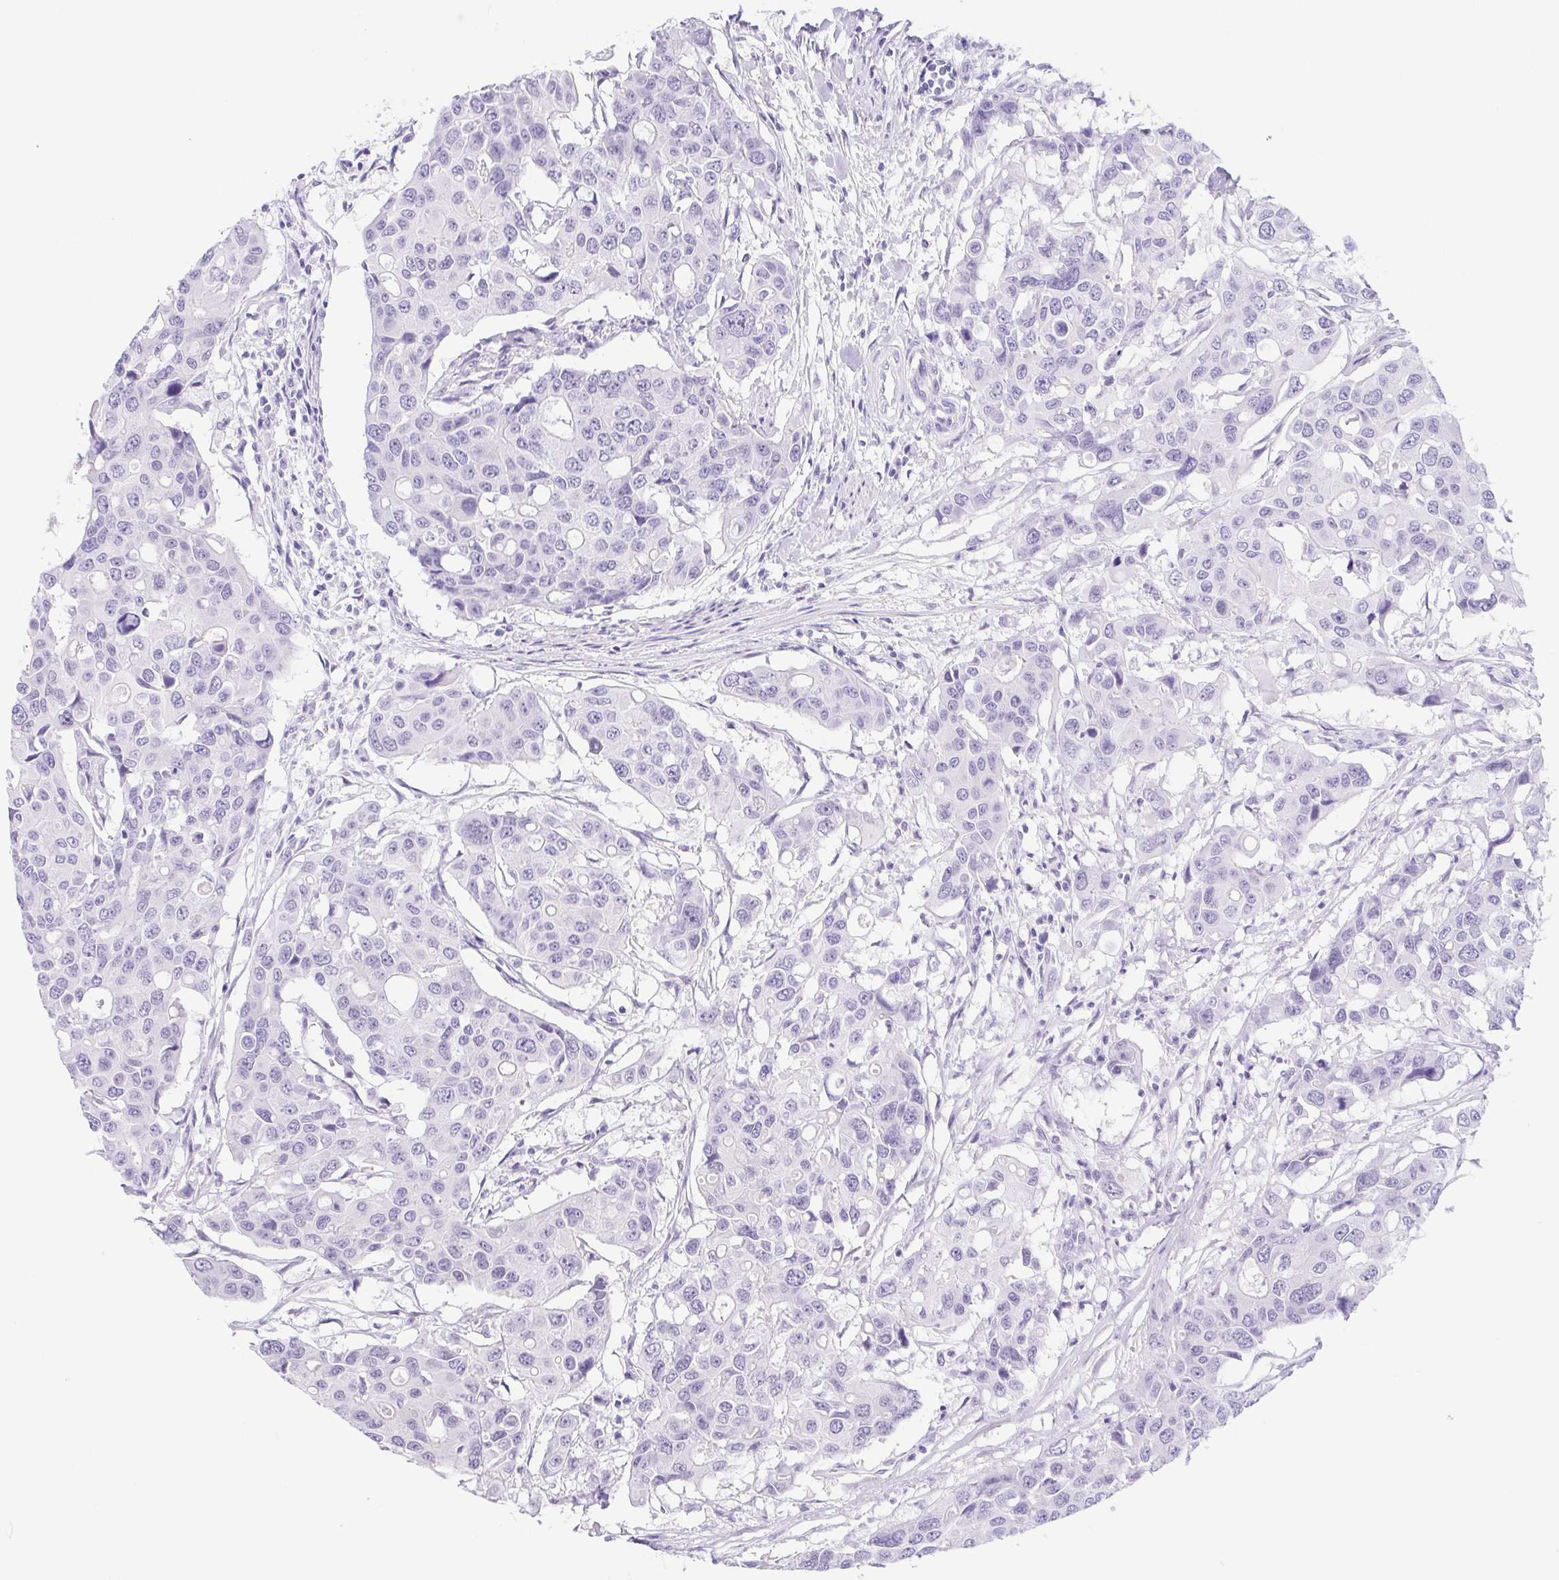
{"staining": {"intensity": "negative", "quantity": "none", "location": "none"}, "tissue": "colorectal cancer", "cell_type": "Tumor cells", "image_type": "cancer", "snomed": [{"axis": "morphology", "description": "Adenocarcinoma, NOS"}, {"axis": "topography", "description": "Colon"}], "caption": "Immunohistochemical staining of human adenocarcinoma (colorectal) exhibits no significant expression in tumor cells. (DAB immunohistochemistry (IHC), high magnification).", "gene": "CAND1", "patient": {"sex": "male", "age": 77}}